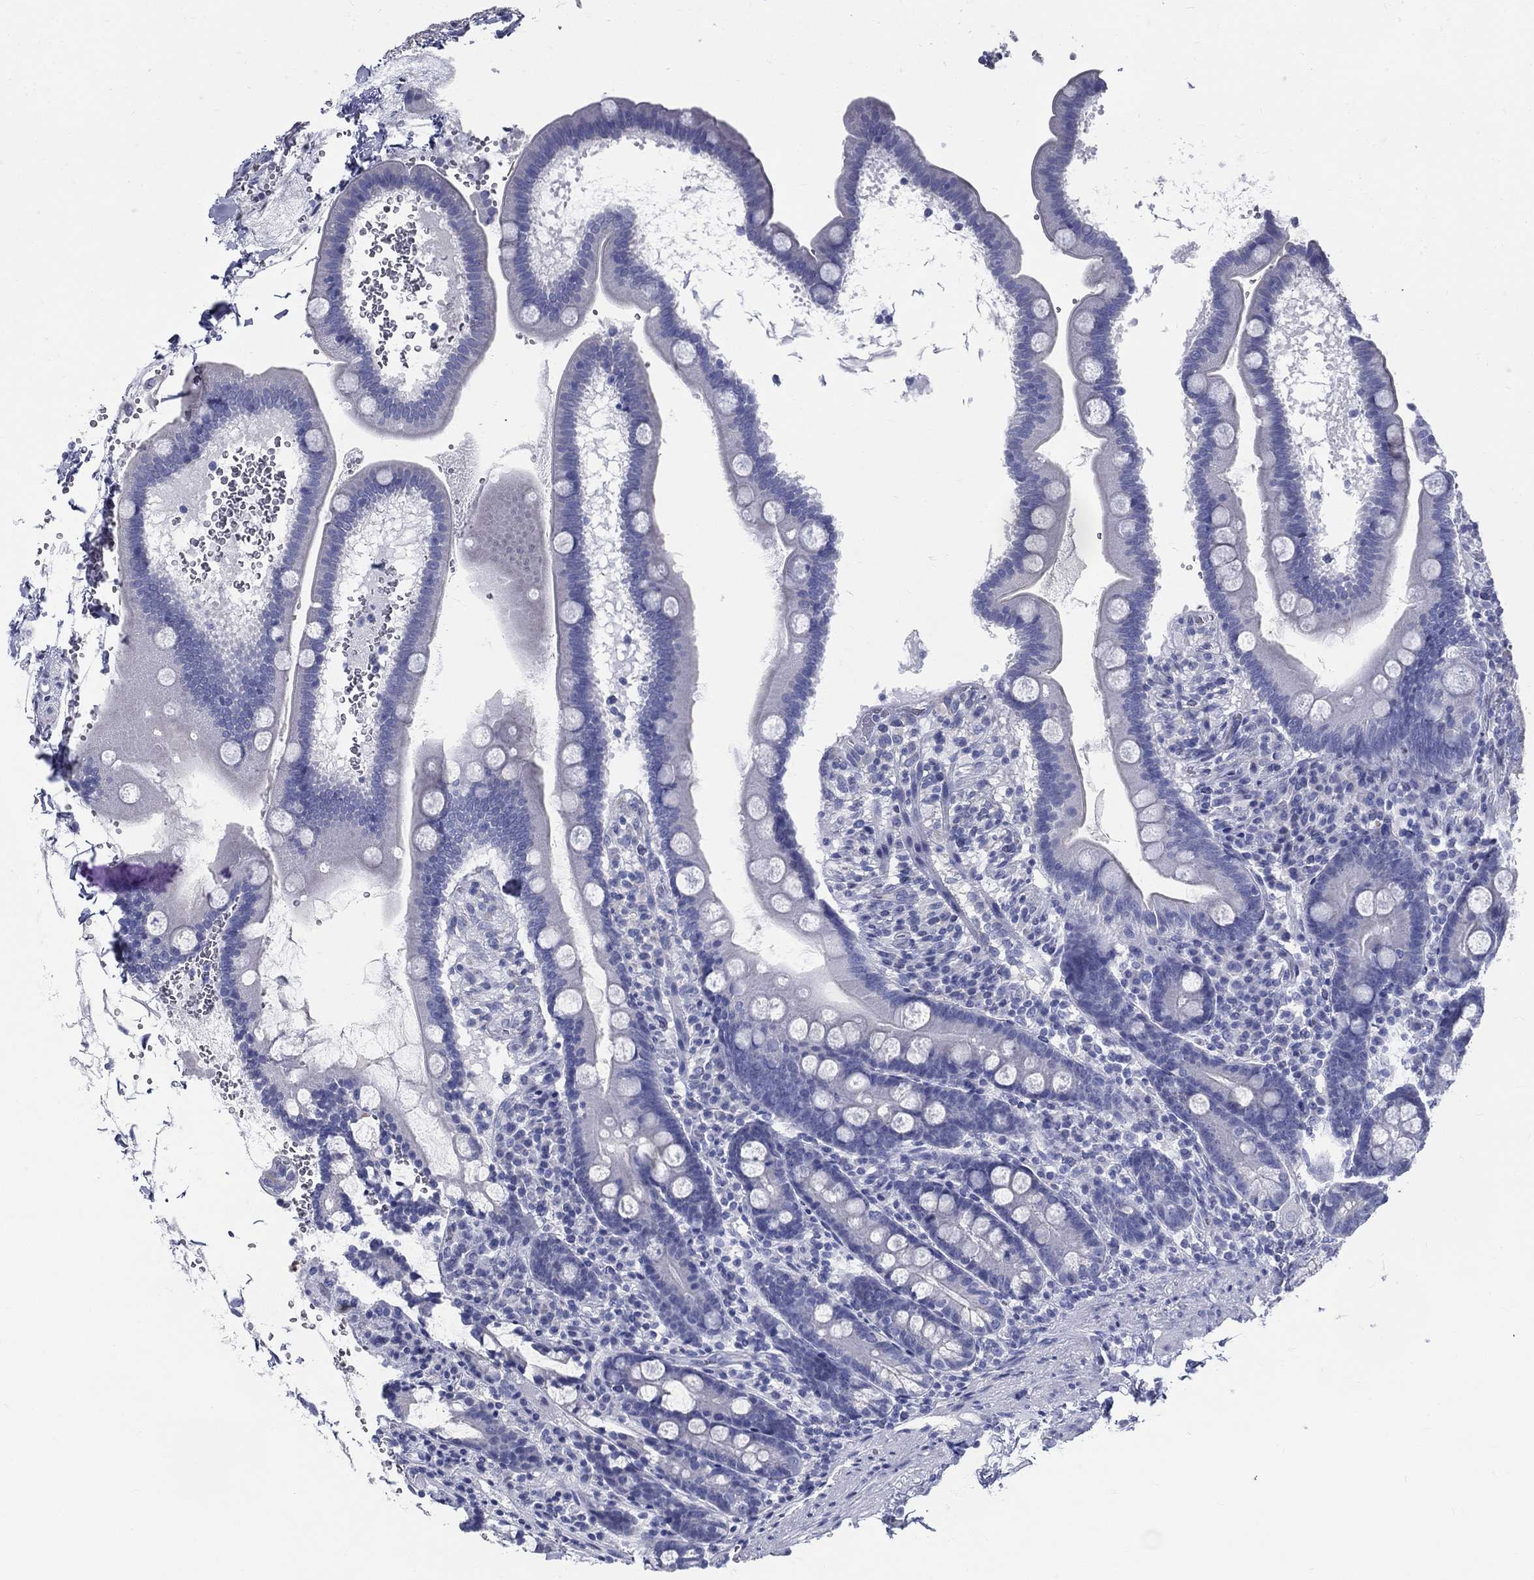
{"staining": {"intensity": "negative", "quantity": "none", "location": "none"}, "tissue": "duodenum", "cell_type": "Glandular cells", "image_type": "normal", "snomed": [{"axis": "morphology", "description": "Normal tissue, NOS"}, {"axis": "topography", "description": "Duodenum"}], "caption": "Immunohistochemical staining of normal duodenum shows no significant staining in glandular cells. (DAB (3,3'-diaminobenzidine) IHC with hematoxylin counter stain).", "gene": "DEFB121", "patient": {"sex": "male", "age": 59}}